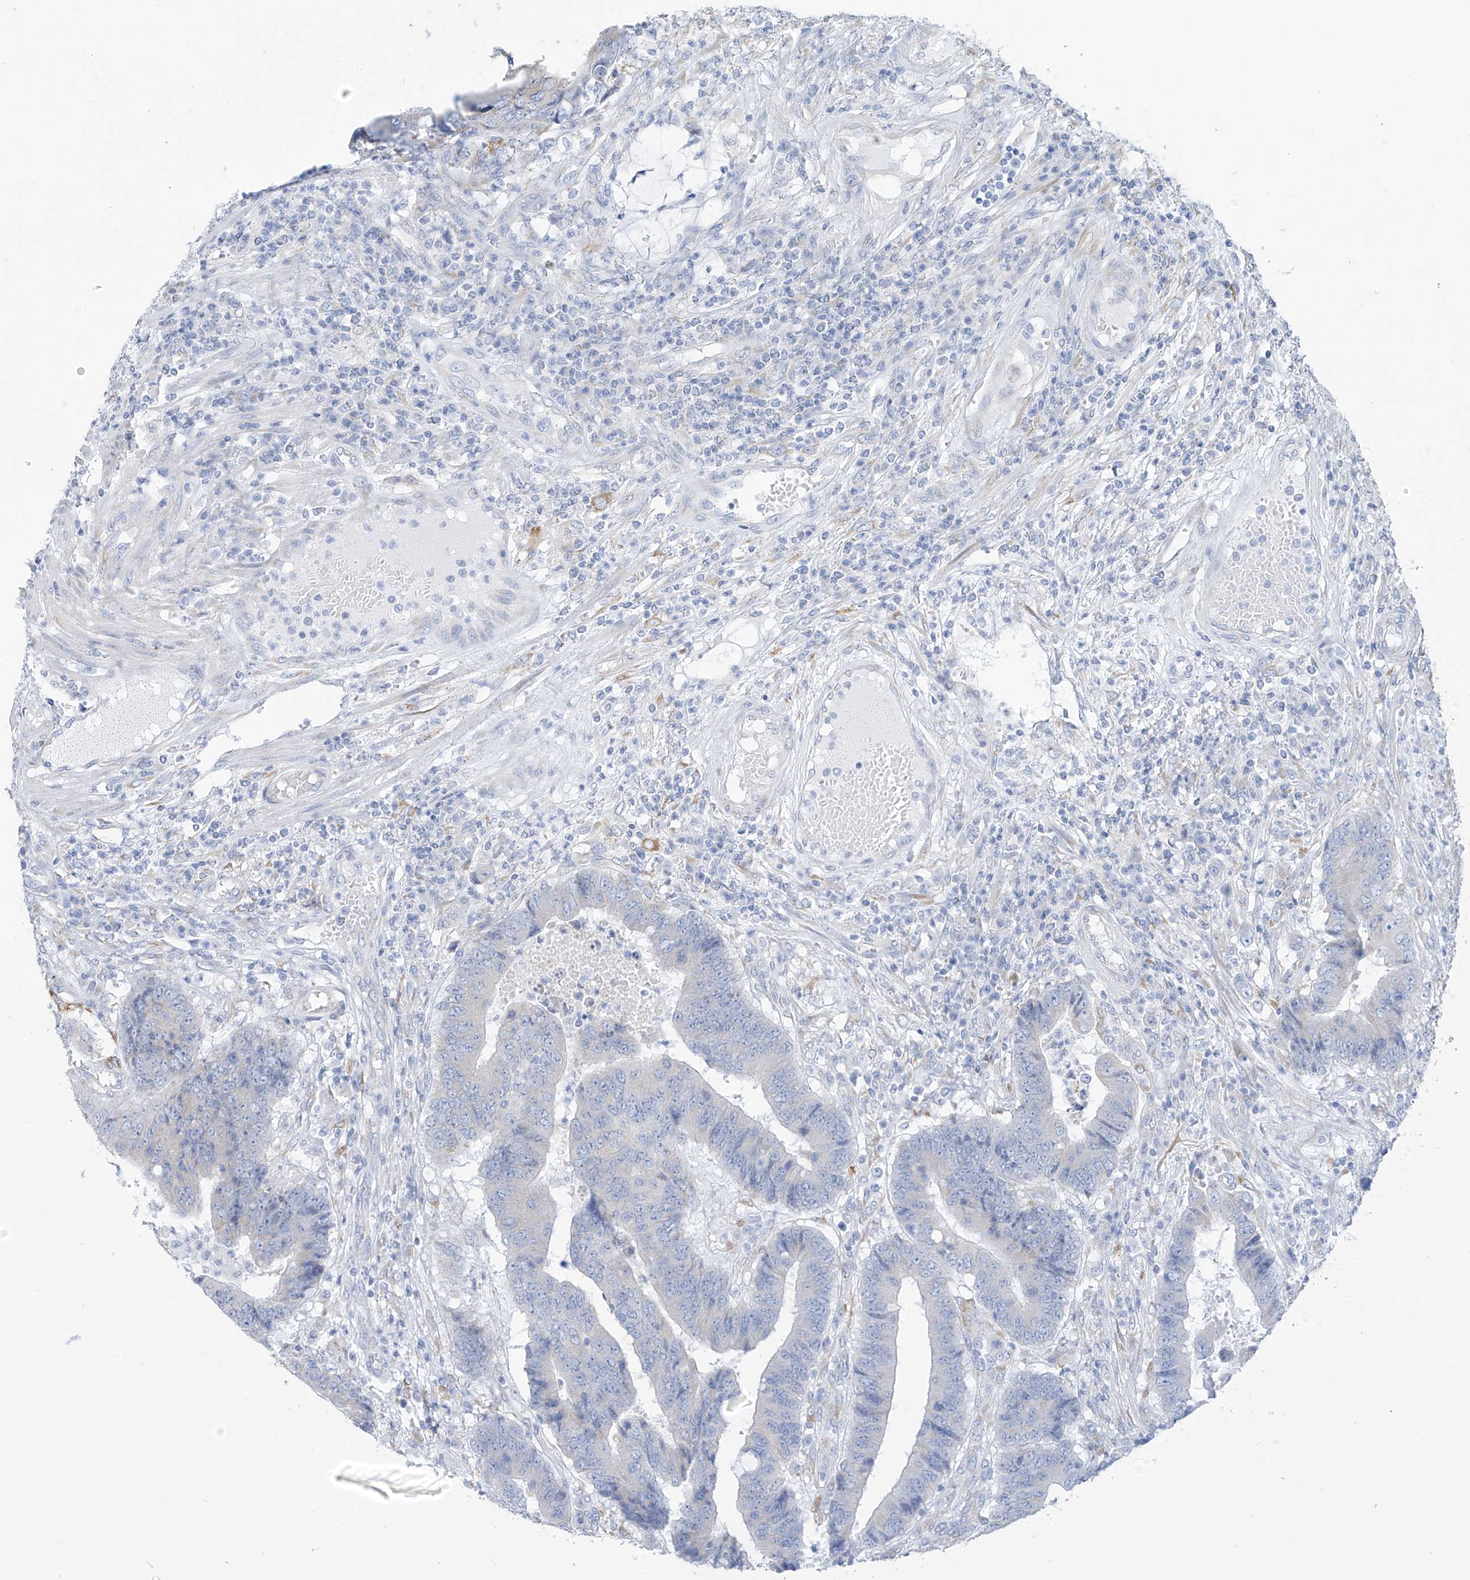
{"staining": {"intensity": "negative", "quantity": "none", "location": "none"}, "tissue": "colorectal cancer", "cell_type": "Tumor cells", "image_type": "cancer", "snomed": [{"axis": "morphology", "description": "Adenocarcinoma, NOS"}, {"axis": "topography", "description": "Rectum"}], "caption": "Human colorectal cancer (adenocarcinoma) stained for a protein using immunohistochemistry (IHC) exhibits no staining in tumor cells.", "gene": "RCN2", "patient": {"sex": "male", "age": 84}}